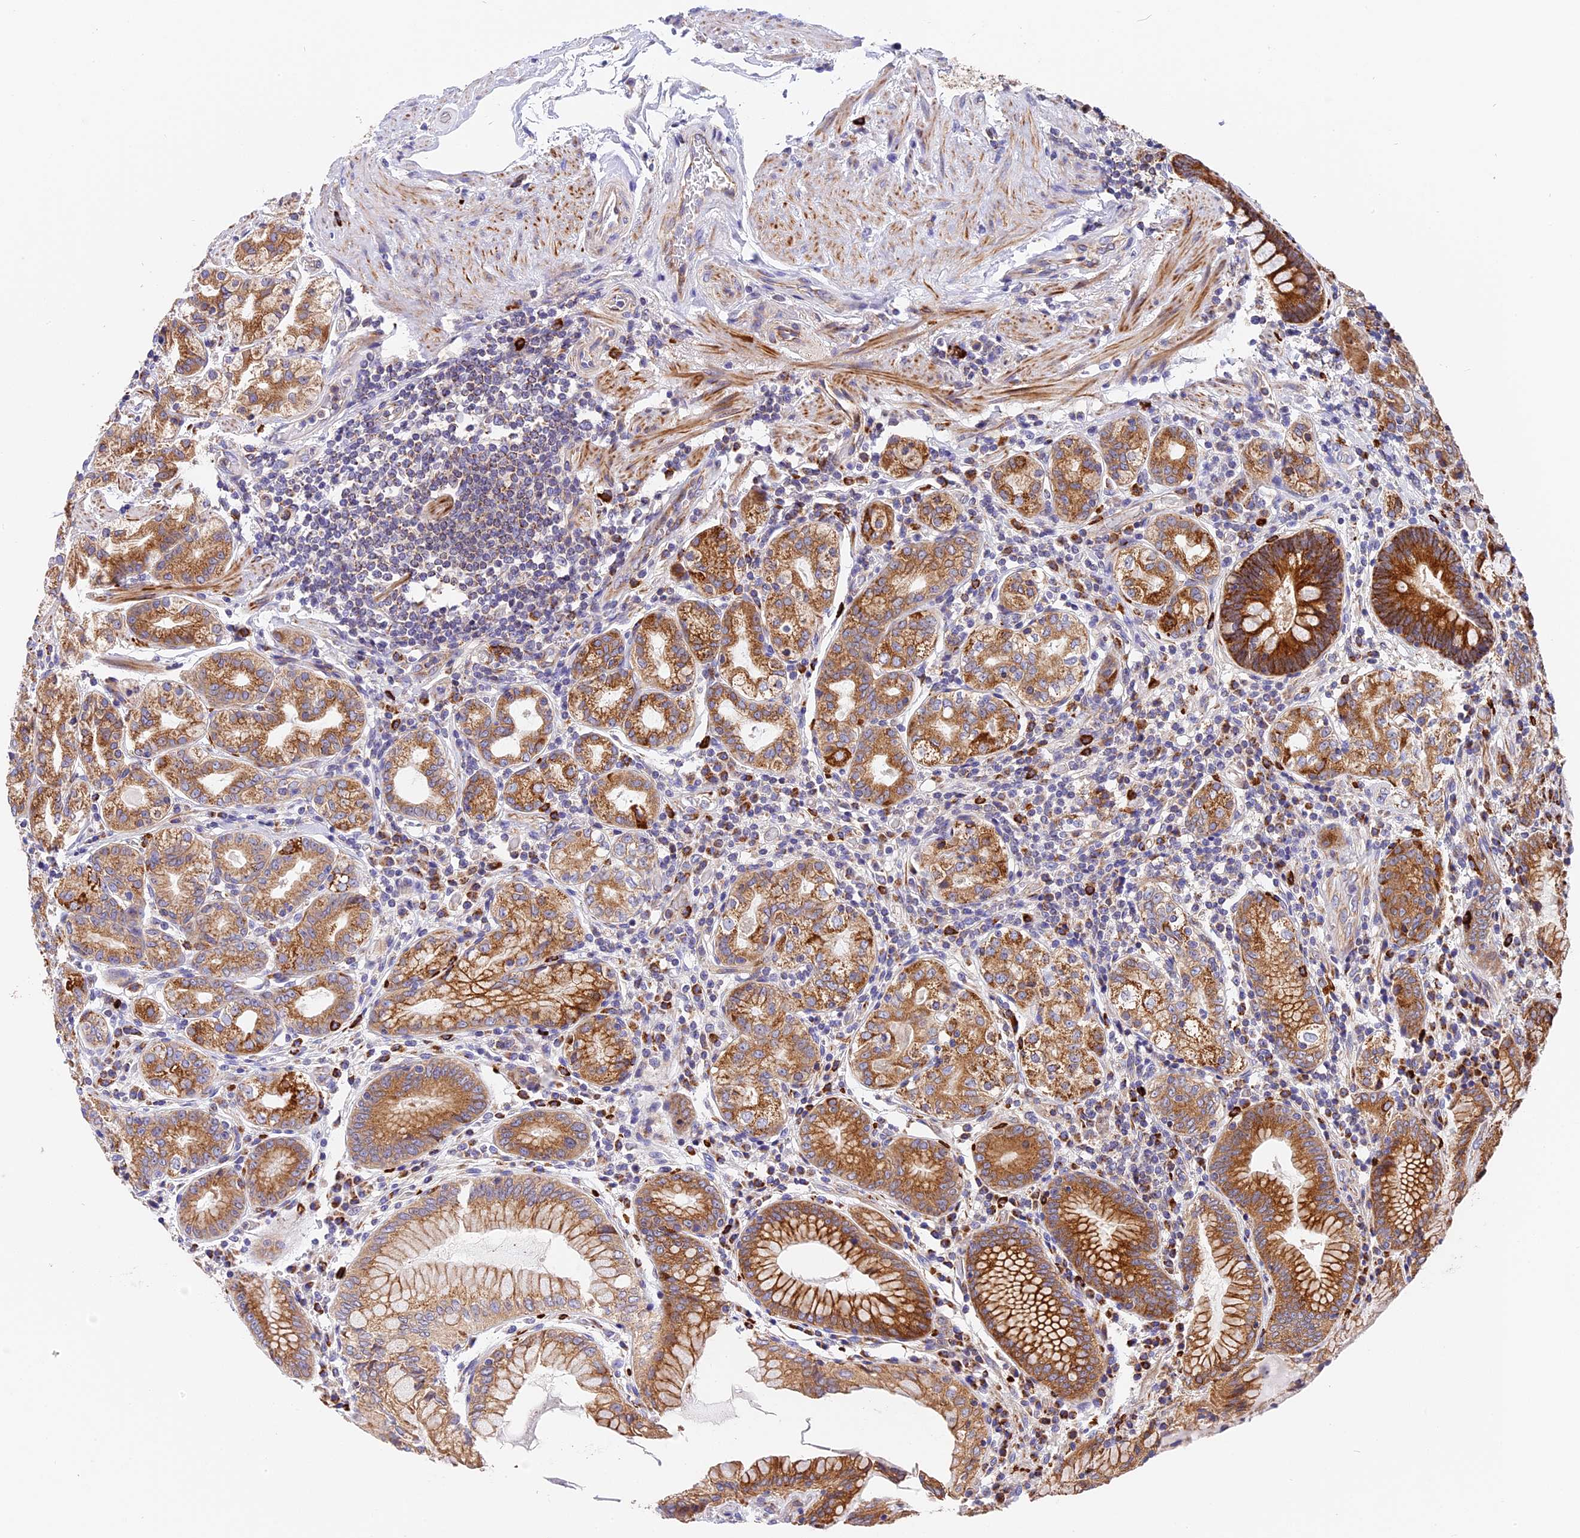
{"staining": {"intensity": "strong", "quantity": ">75%", "location": "cytoplasmic/membranous"}, "tissue": "stomach", "cell_type": "Glandular cells", "image_type": "normal", "snomed": [{"axis": "morphology", "description": "Normal tissue, NOS"}, {"axis": "topography", "description": "Stomach, upper"}, {"axis": "topography", "description": "Stomach, lower"}], "caption": "Brown immunohistochemical staining in normal human stomach demonstrates strong cytoplasmic/membranous expression in approximately >75% of glandular cells. (brown staining indicates protein expression, while blue staining denotes nuclei).", "gene": "MRAS", "patient": {"sex": "female", "age": 76}}